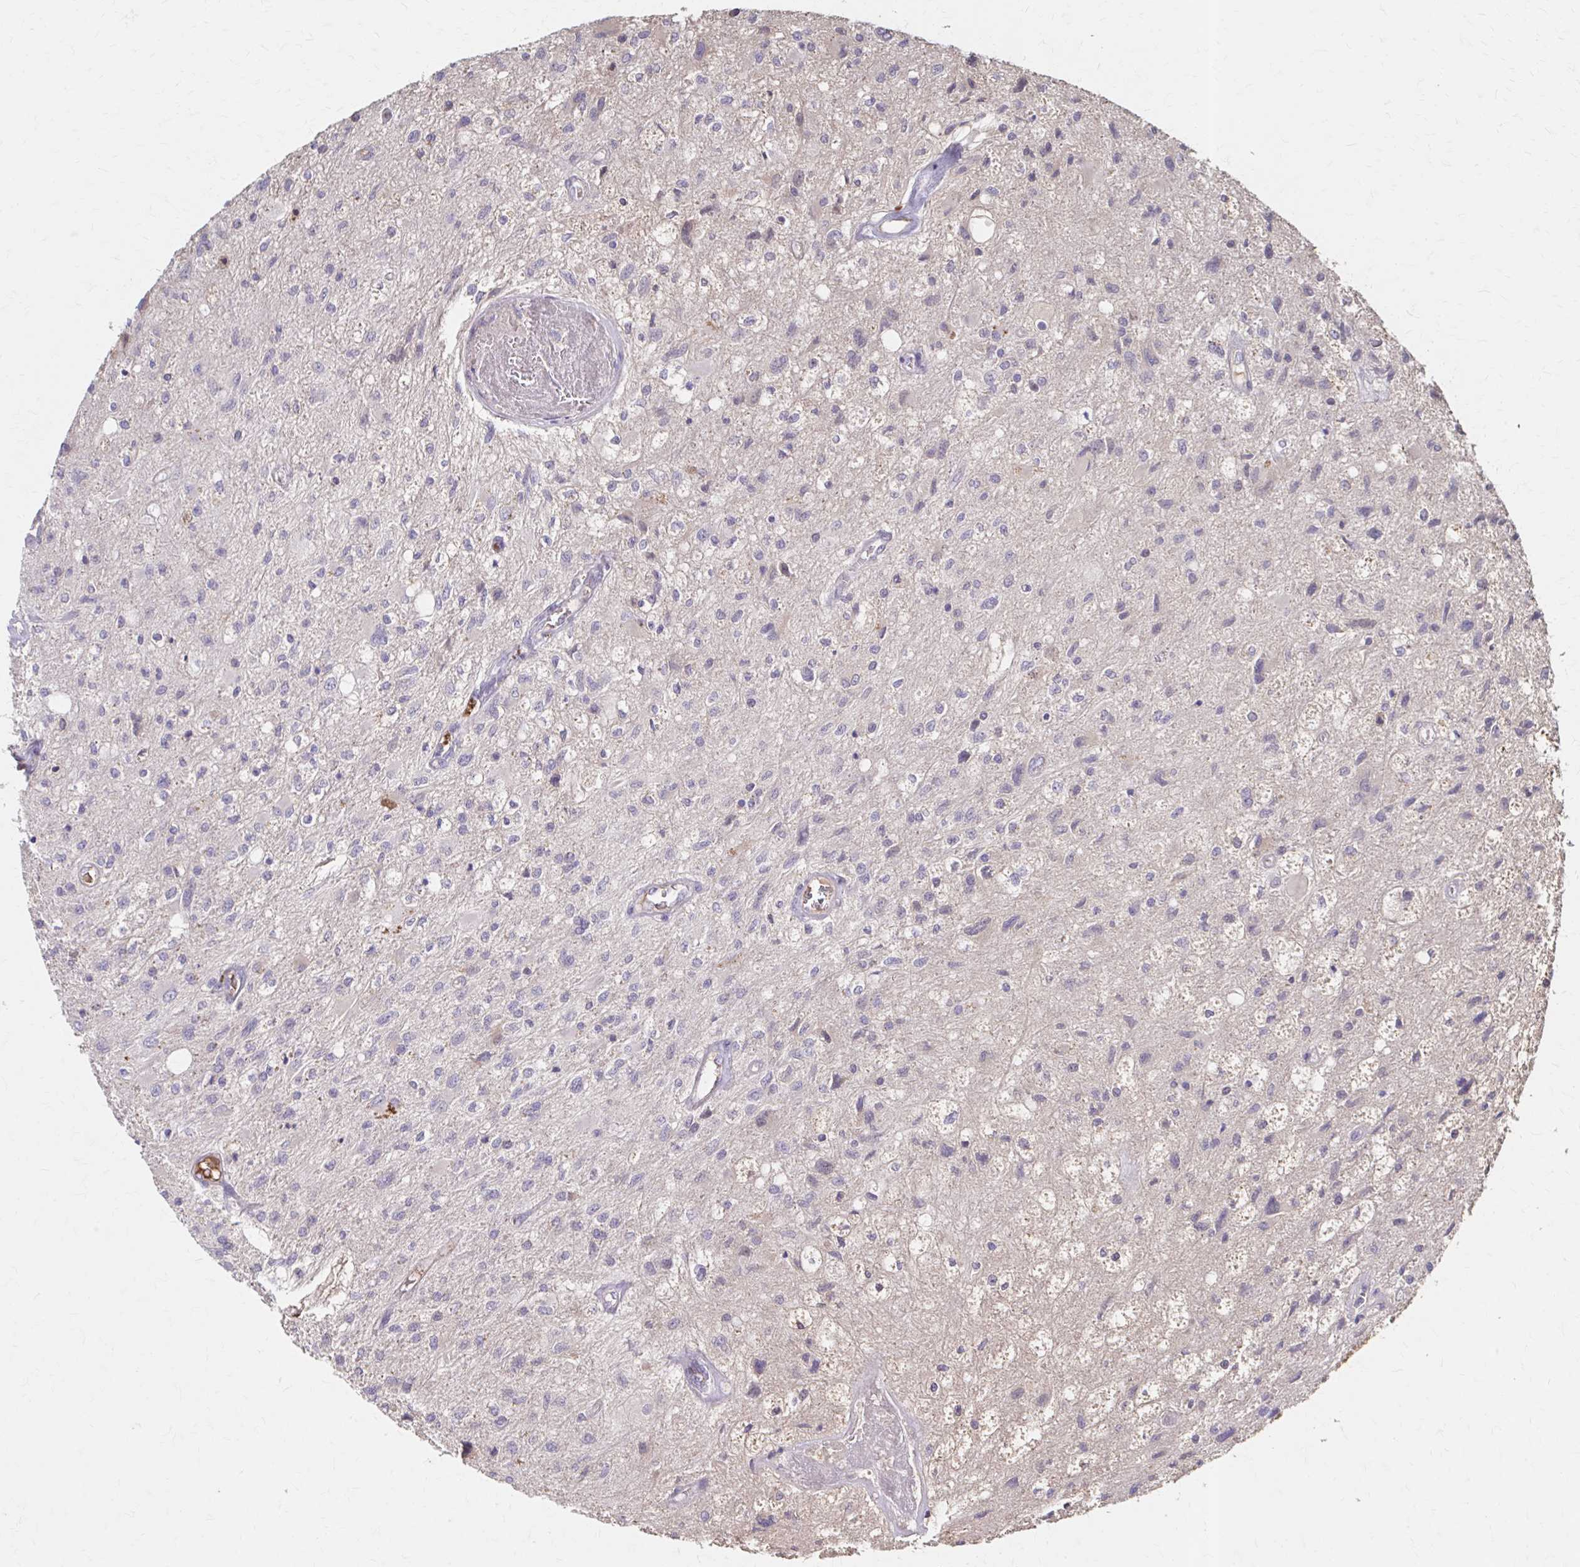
{"staining": {"intensity": "negative", "quantity": "none", "location": "none"}, "tissue": "glioma", "cell_type": "Tumor cells", "image_type": "cancer", "snomed": [{"axis": "morphology", "description": "Glioma, malignant, High grade"}, {"axis": "topography", "description": "Brain"}], "caption": "Tumor cells are negative for brown protein staining in malignant glioma (high-grade). (DAB IHC with hematoxylin counter stain).", "gene": "HMGCS2", "patient": {"sex": "female", "age": 70}}